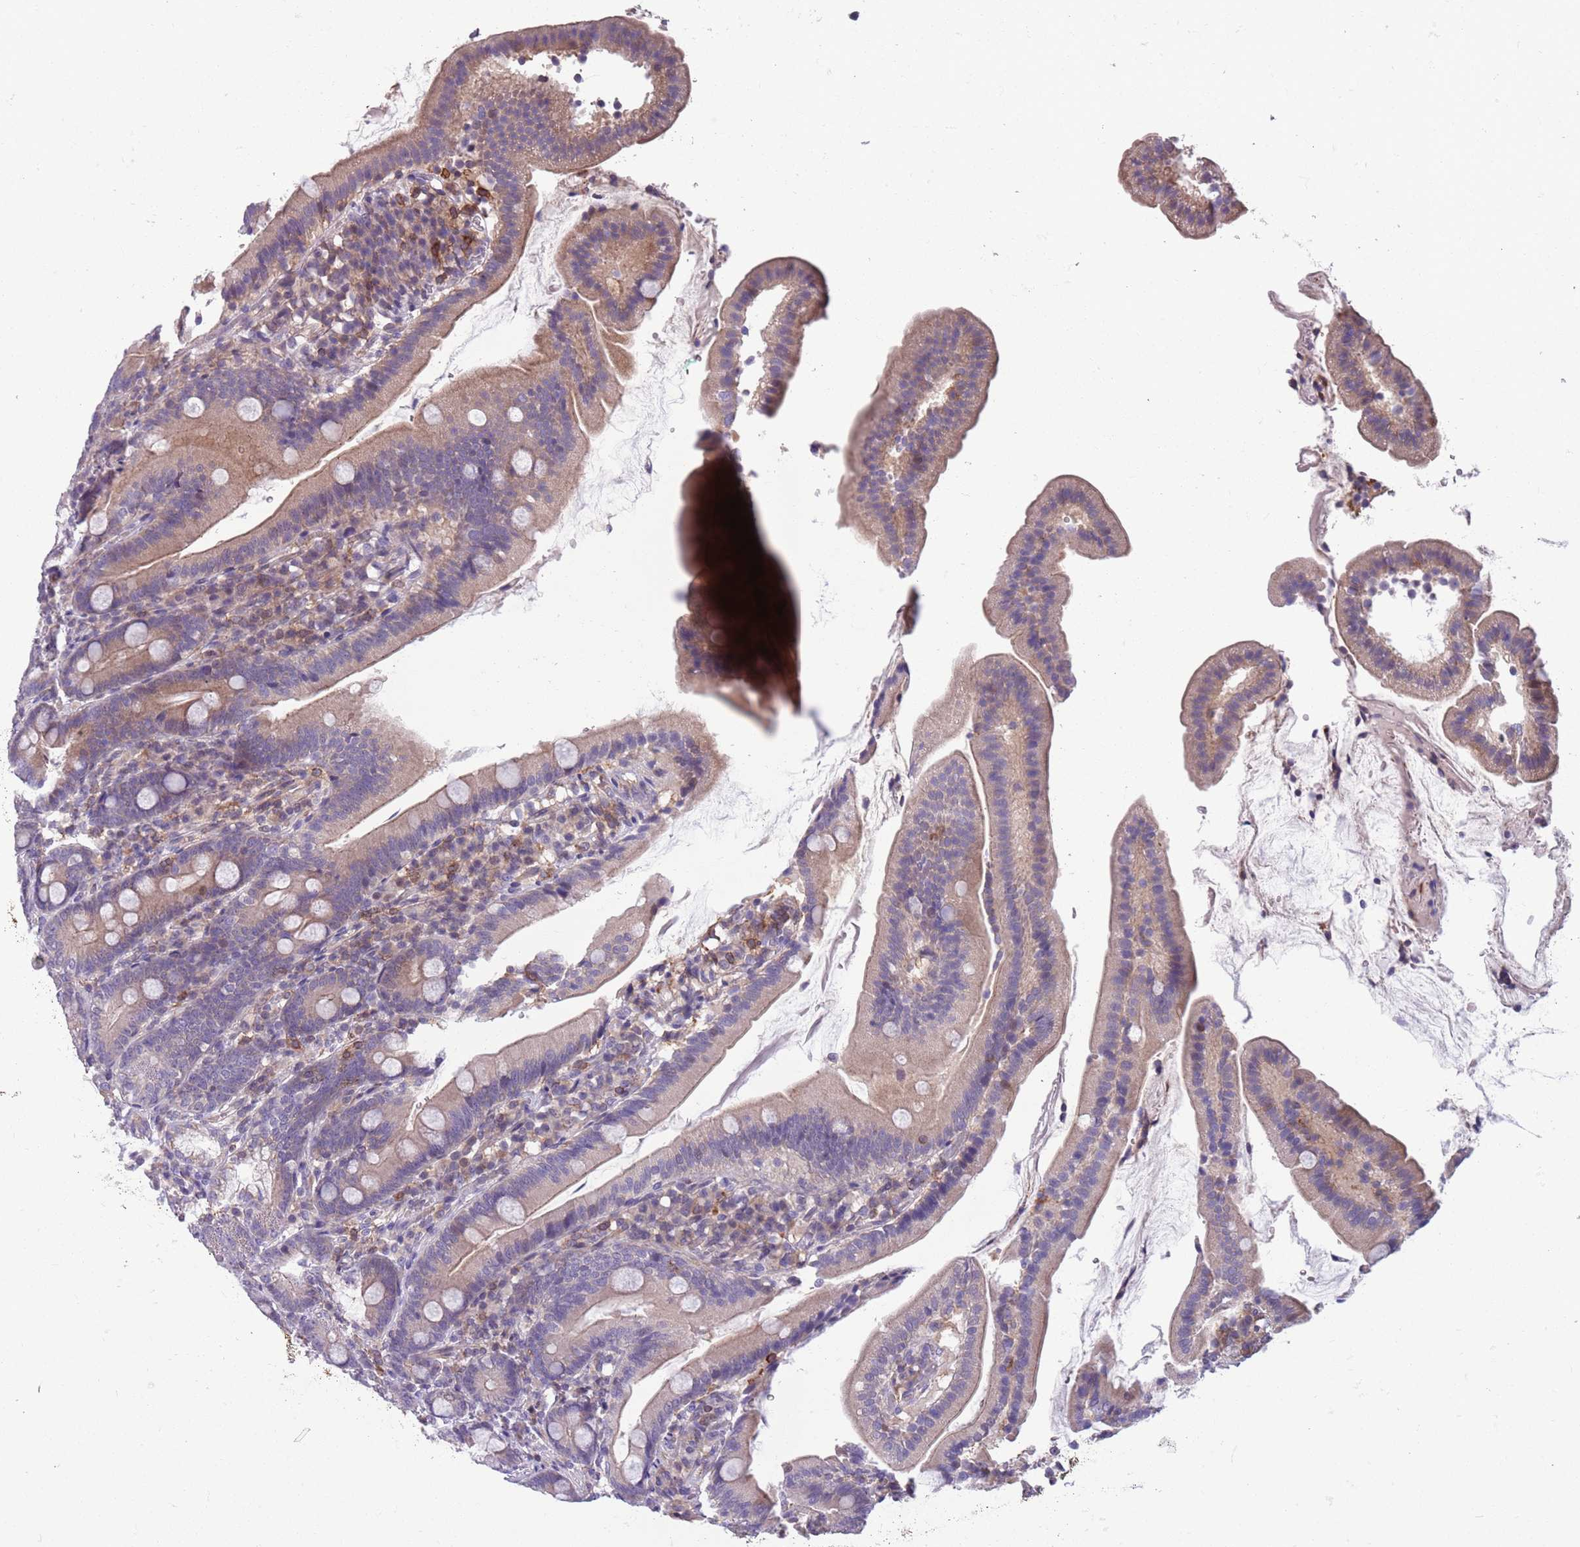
{"staining": {"intensity": "weak", "quantity": "25%-75%", "location": "cytoplasmic/membranous"}, "tissue": "duodenum", "cell_type": "Glandular cells", "image_type": "normal", "snomed": [{"axis": "morphology", "description": "Normal tissue, NOS"}, {"axis": "topography", "description": "Duodenum"}], "caption": "The histopathology image displays immunohistochemical staining of unremarkable duodenum. There is weak cytoplasmic/membranous positivity is seen in about 25%-75% of glandular cells. (brown staining indicates protein expression, while blue staining denotes nuclei).", "gene": "JAML", "patient": {"sex": "female", "age": 67}}